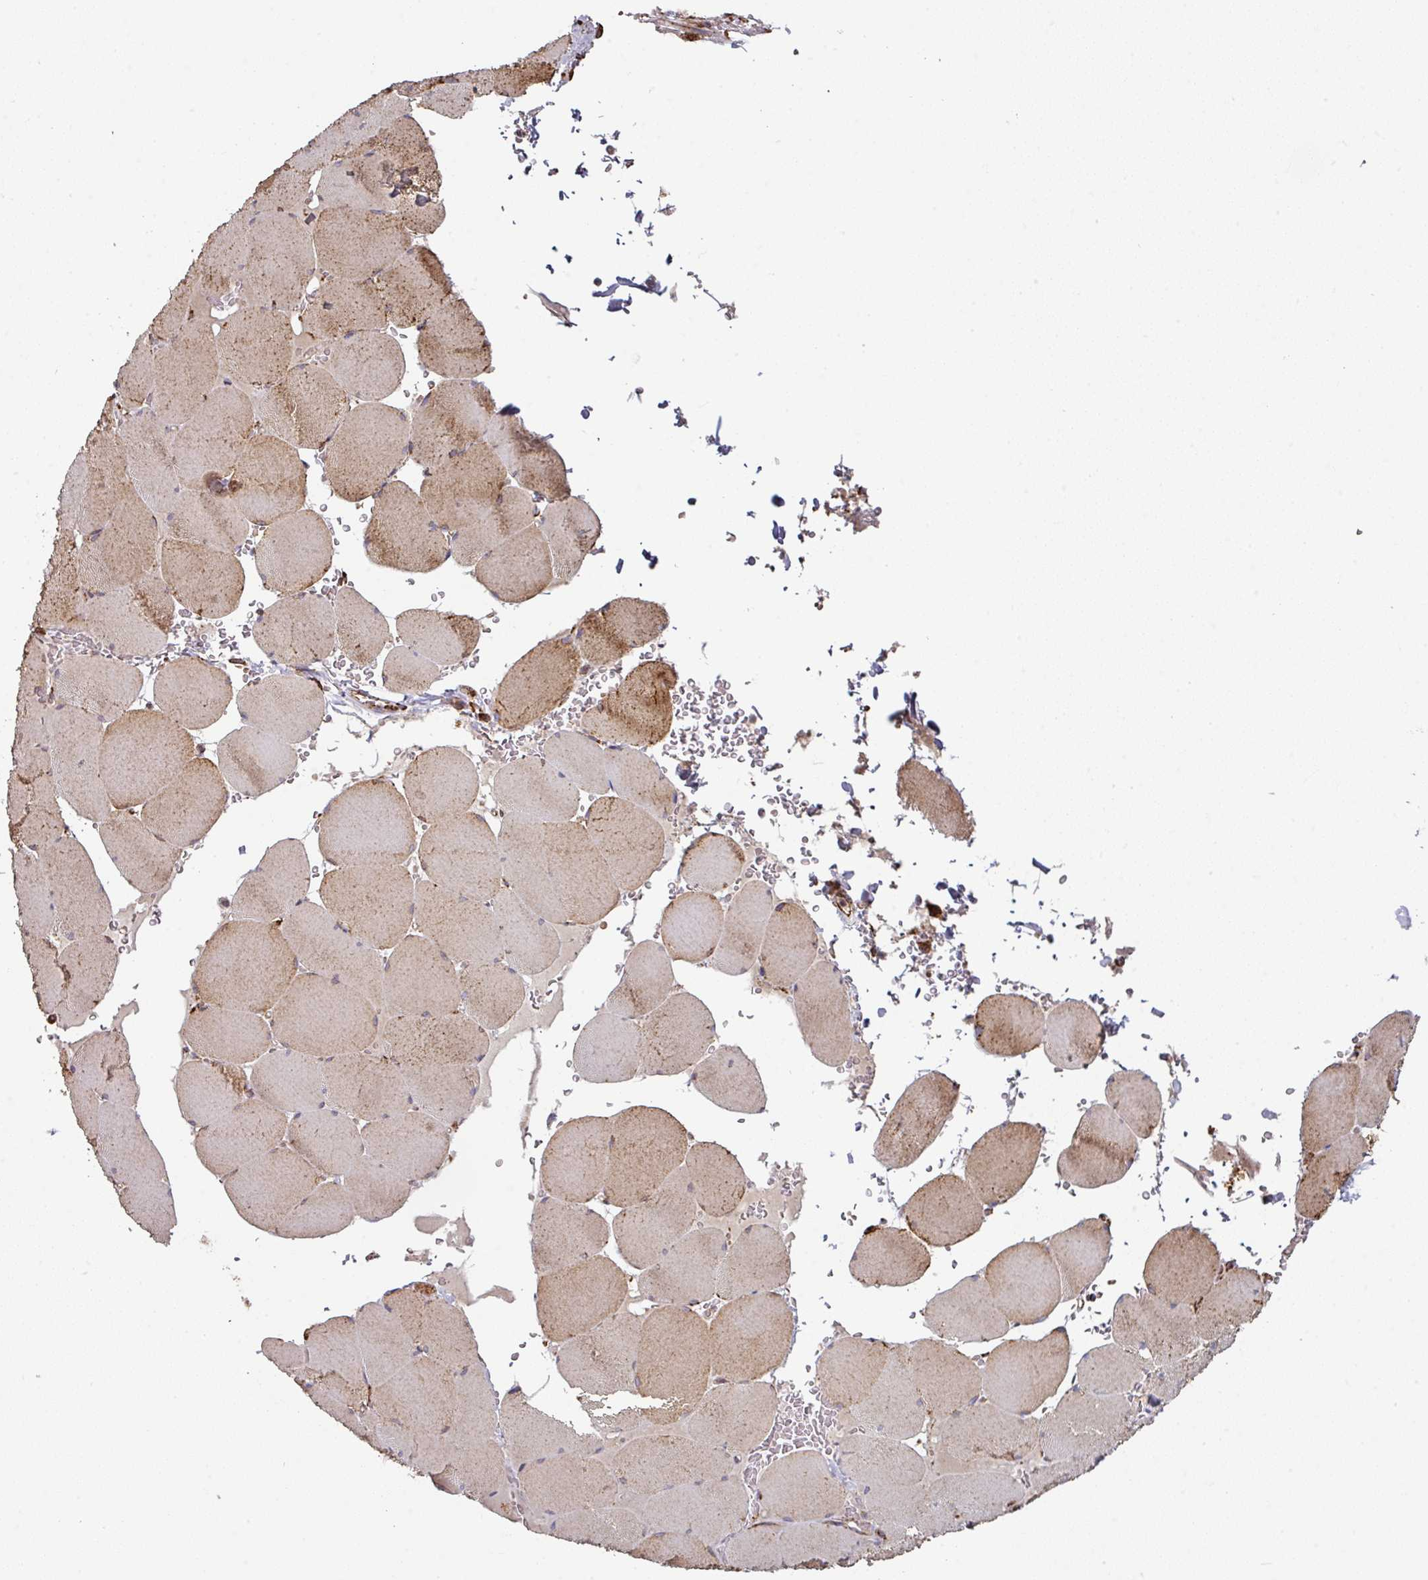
{"staining": {"intensity": "moderate", "quantity": "25%-75%", "location": "cytoplasmic/membranous"}, "tissue": "skeletal muscle", "cell_type": "Myocytes", "image_type": "normal", "snomed": [{"axis": "morphology", "description": "Normal tissue, NOS"}, {"axis": "topography", "description": "Skeletal muscle"}, {"axis": "topography", "description": "Head-Neck"}], "caption": "Immunohistochemistry (IHC) (DAB (3,3'-diaminobenzidine)) staining of normal human skeletal muscle exhibits moderate cytoplasmic/membranous protein positivity in approximately 25%-75% of myocytes. The staining was performed using DAB, with brown indicating positive protein expression. Nuclei are stained blue with hematoxylin.", "gene": "TRAP1", "patient": {"sex": "male", "age": 66}}